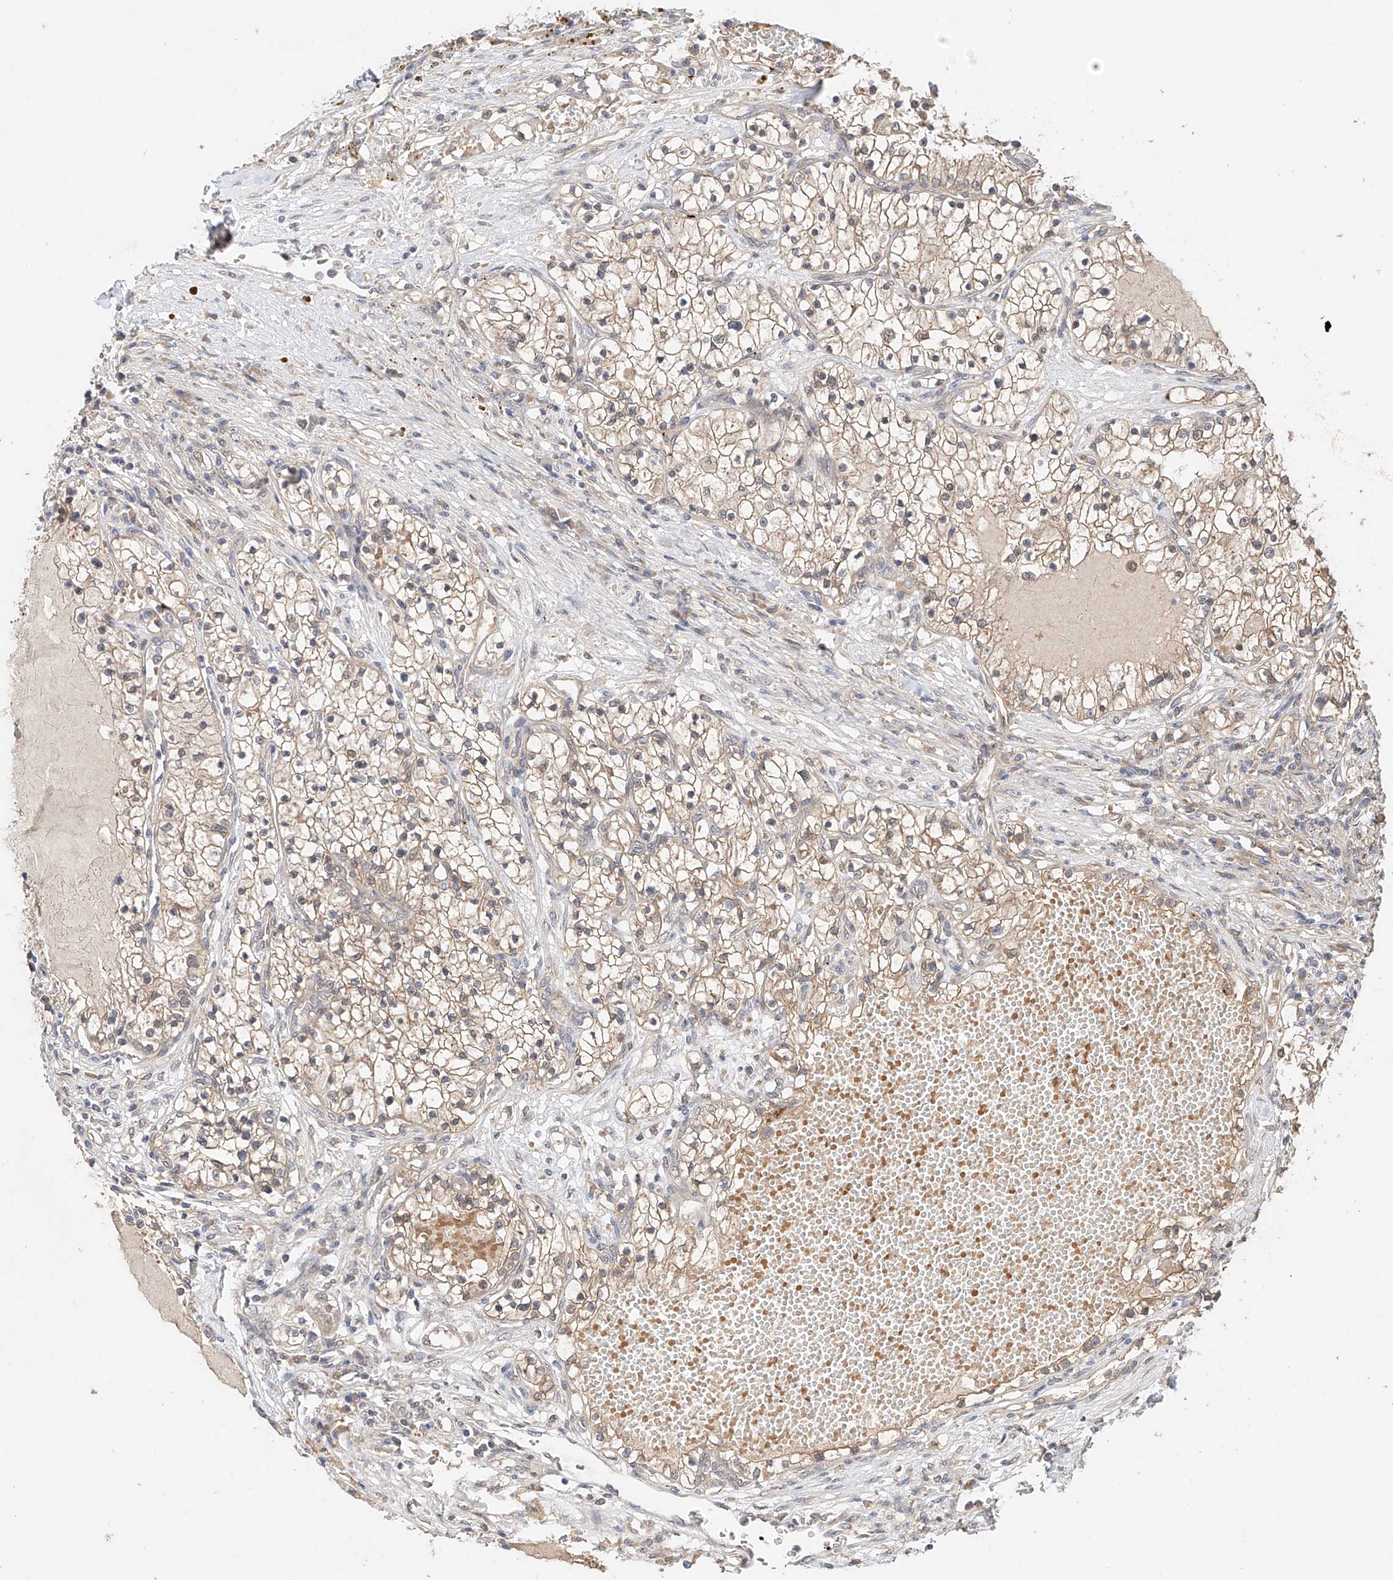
{"staining": {"intensity": "weak", "quantity": ">75%", "location": "cytoplasmic/membranous"}, "tissue": "renal cancer", "cell_type": "Tumor cells", "image_type": "cancer", "snomed": [{"axis": "morphology", "description": "Normal tissue, NOS"}, {"axis": "morphology", "description": "Adenocarcinoma, NOS"}, {"axis": "topography", "description": "Kidney"}], "caption": "This histopathology image demonstrates IHC staining of human adenocarcinoma (renal), with low weak cytoplasmic/membranous staining in about >75% of tumor cells.", "gene": "ZFHX2", "patient": {"sex": "male", "age": 68}}